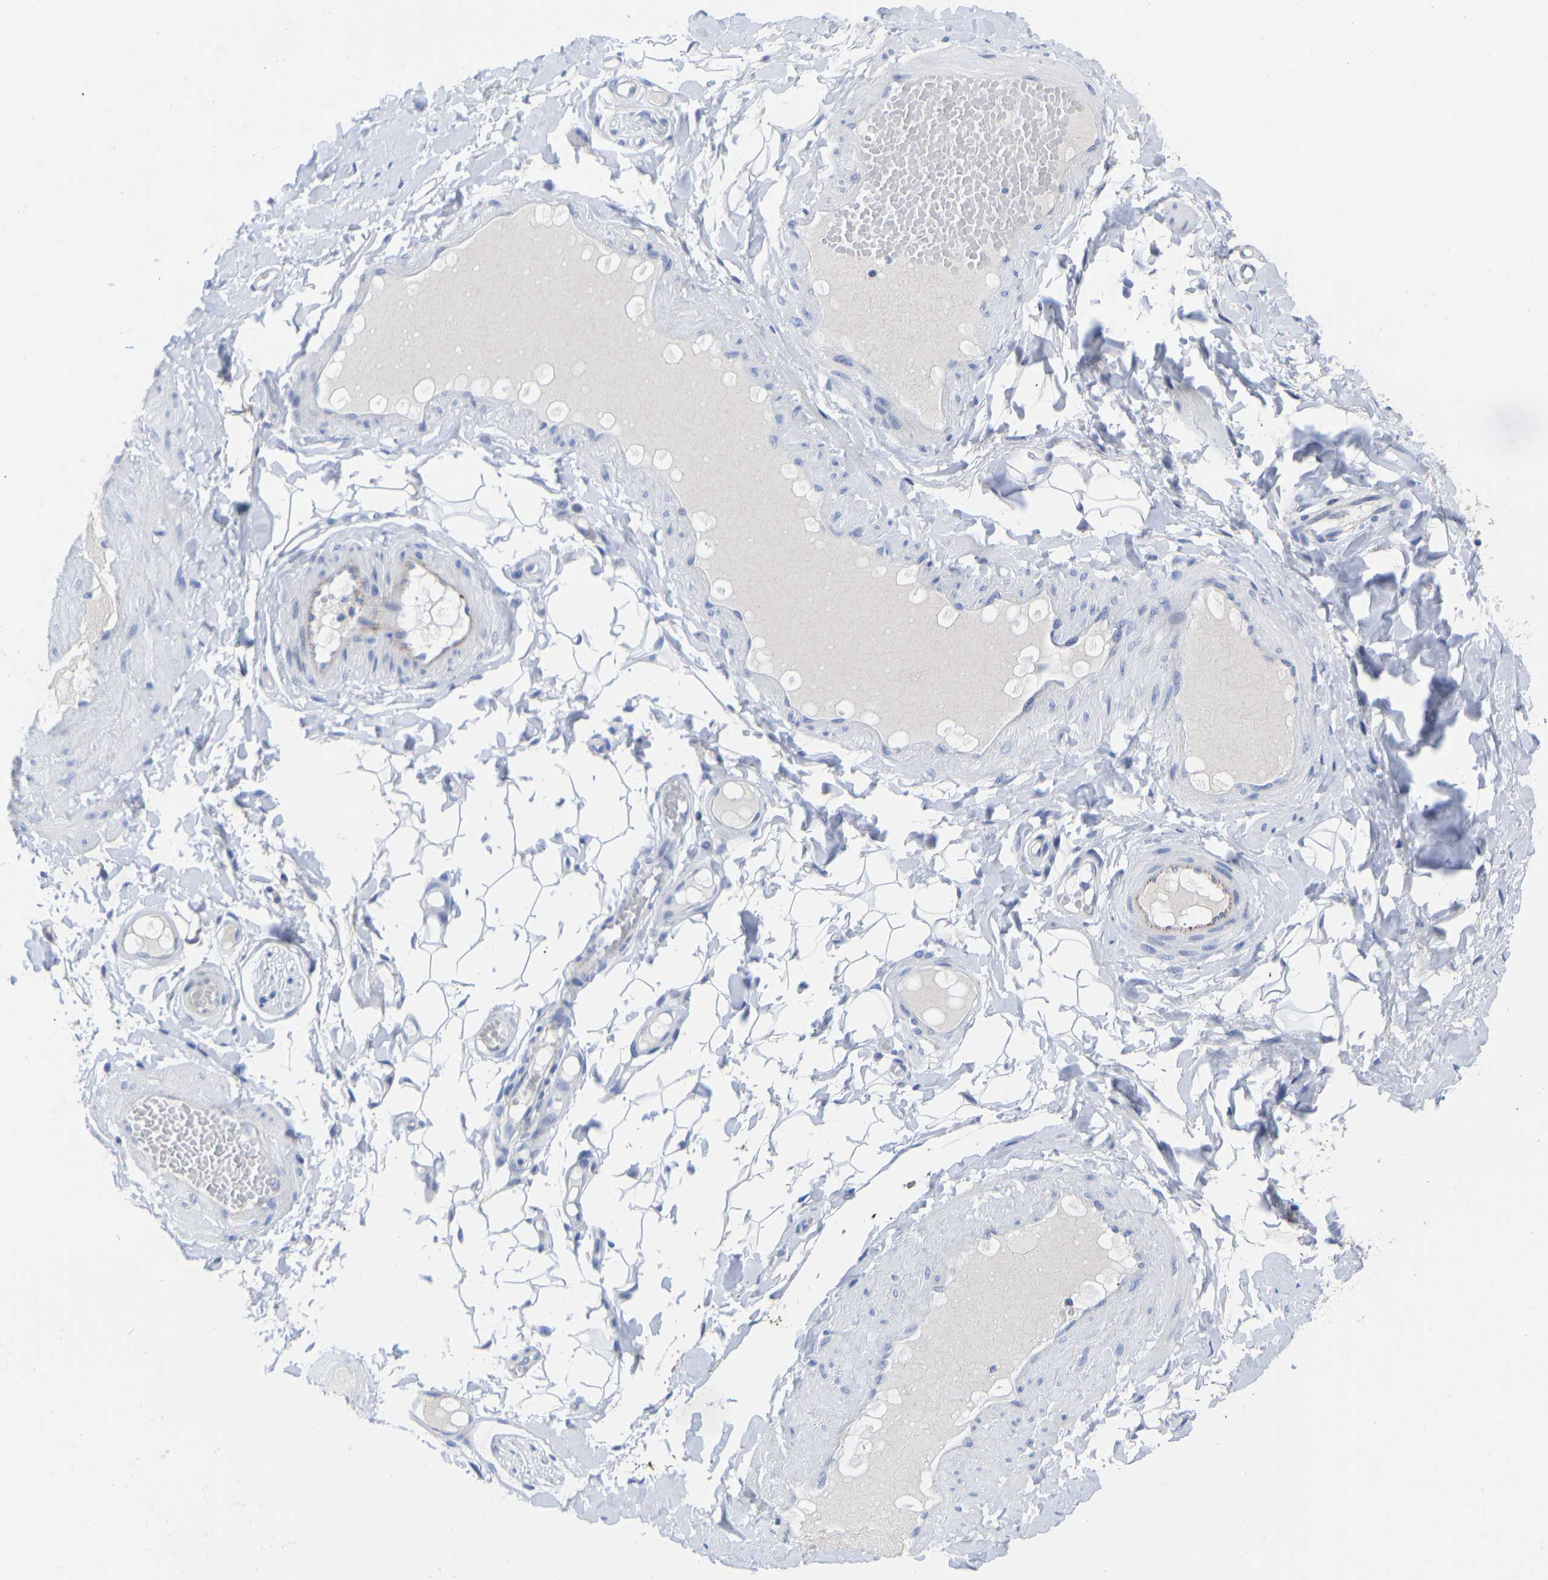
{"staining": {"intensity": "negative", "quantity": "none", "location": "none"}, "tissue": "adipose tissue", "cell_type": "Adipocytes", "image_type": "normal", "snomed": [{"axis": "morphology", "description": "Normal tissue, NOS"}, {"axis": "topography", "description": "Adipose tissue"}, {"axis": "topography", "description": "Vascular tissue"}, {"axis": "topography", "description": "Peripheral nerve tissue"}], "caption": "Human adipose tissue stained for a protein using IHC demonstrates no staining in adipocytes.", "gene": "GPA33", "patient": {"sex": "male", "age": 25}}